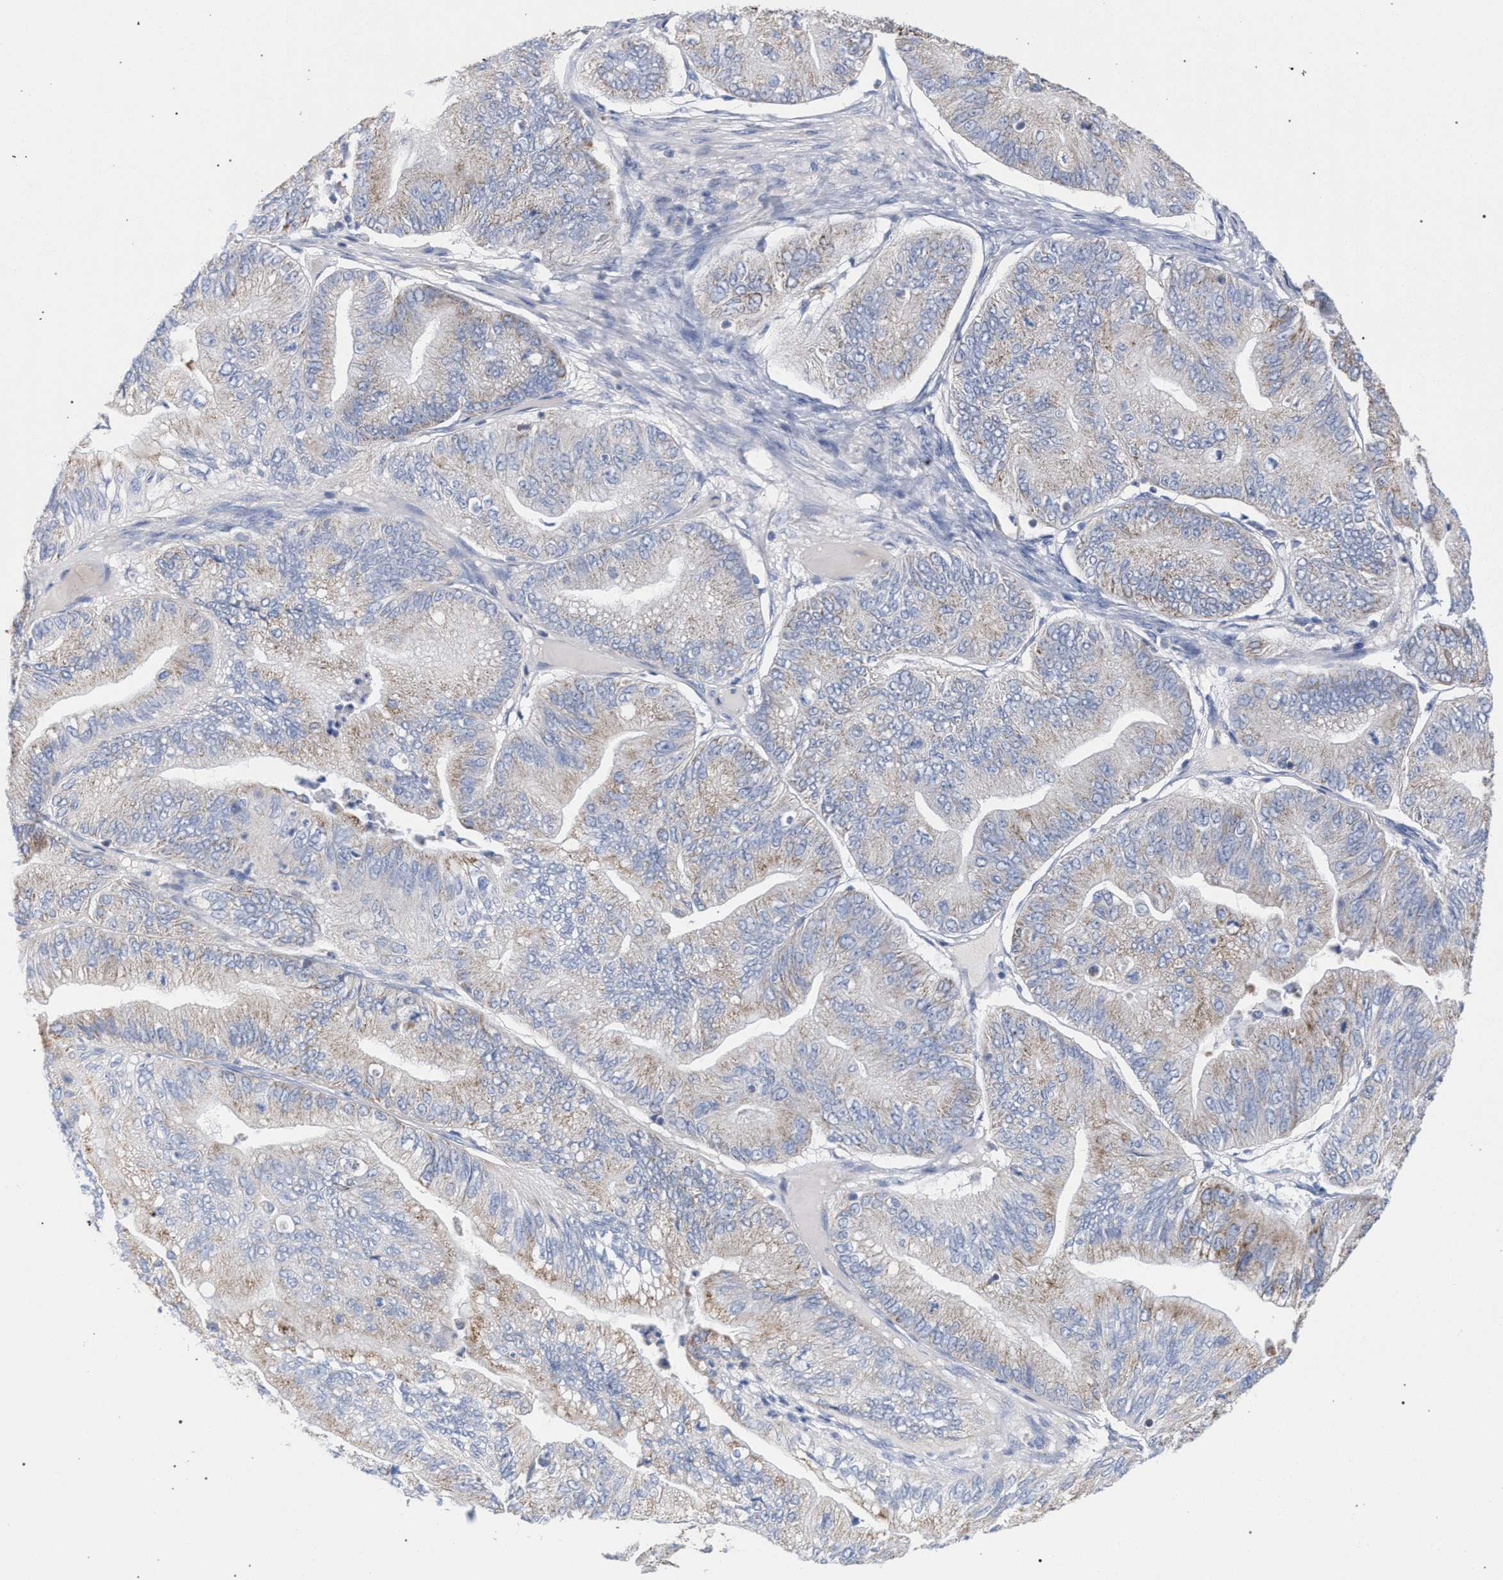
{"staining": {"intensity": "weak", "quantity": "25%-75%", "location": "cytoplasmic/membranous"}, "tissue": "ovarian cancer", "cell_type": "Tumor cells", "image_type": "cancer", "snomed": [{"axis": "morphology", "description": "Cystadenocarcinoma, mucinous, NOS"}, {"axis": "topography", "description": "Ovary"}], "caption": "The histopathology image shows immunohistochemical staining of ovarian cancer (mucinous cystadenocarcinoma). There is weak cytoplasmic/membranous staining is appreciated in about 25%-75% of tumor cells. (IHC, brightfield microscopy, high magnification).", "gene": "ECI2", "patient": {"sex": "female", "age": 61}}